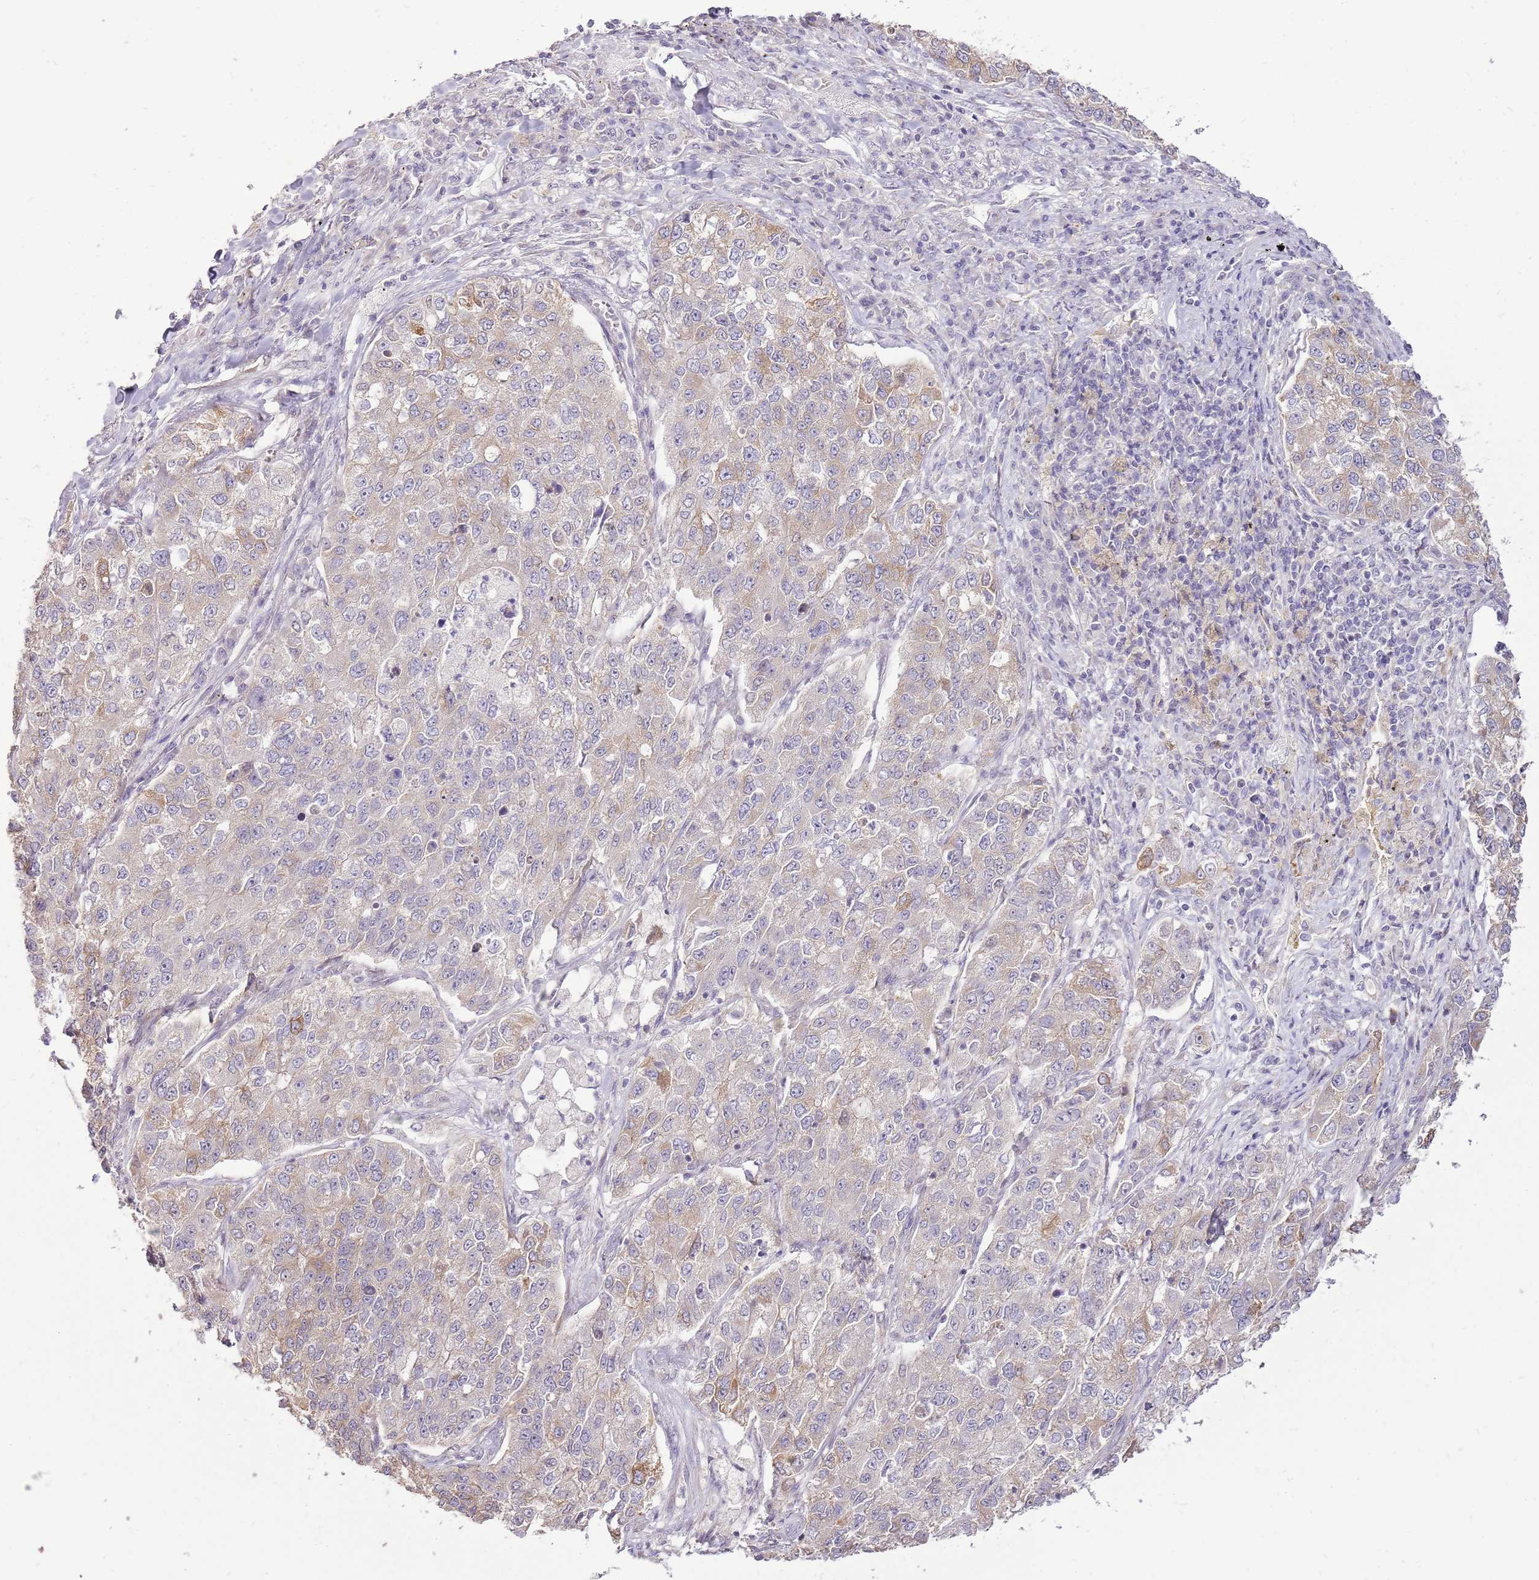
{"staining": {"intensity": "moderate", "quantity": "<25%", "location": "cytoplasmic/membranous"}, "tissue": "lung cancer", "cell_type": "Tumor cells", "image_type": "cancer", "snomed": [{"axis": "morphology", "description": "Adenocarcinoma, NOS"}, {"axis": "topography", "description": "Lung"}], "caption": "A brown stain shows moderate cytoplasmic/membranous expression of a protein in human lung cancer tumor cells. Immunohistochemistry (ihc) stains the protein in brown and the nuclei are stained blue.", "gene": "UGGT2", "patient": {"sex": "male", "age": 49}}